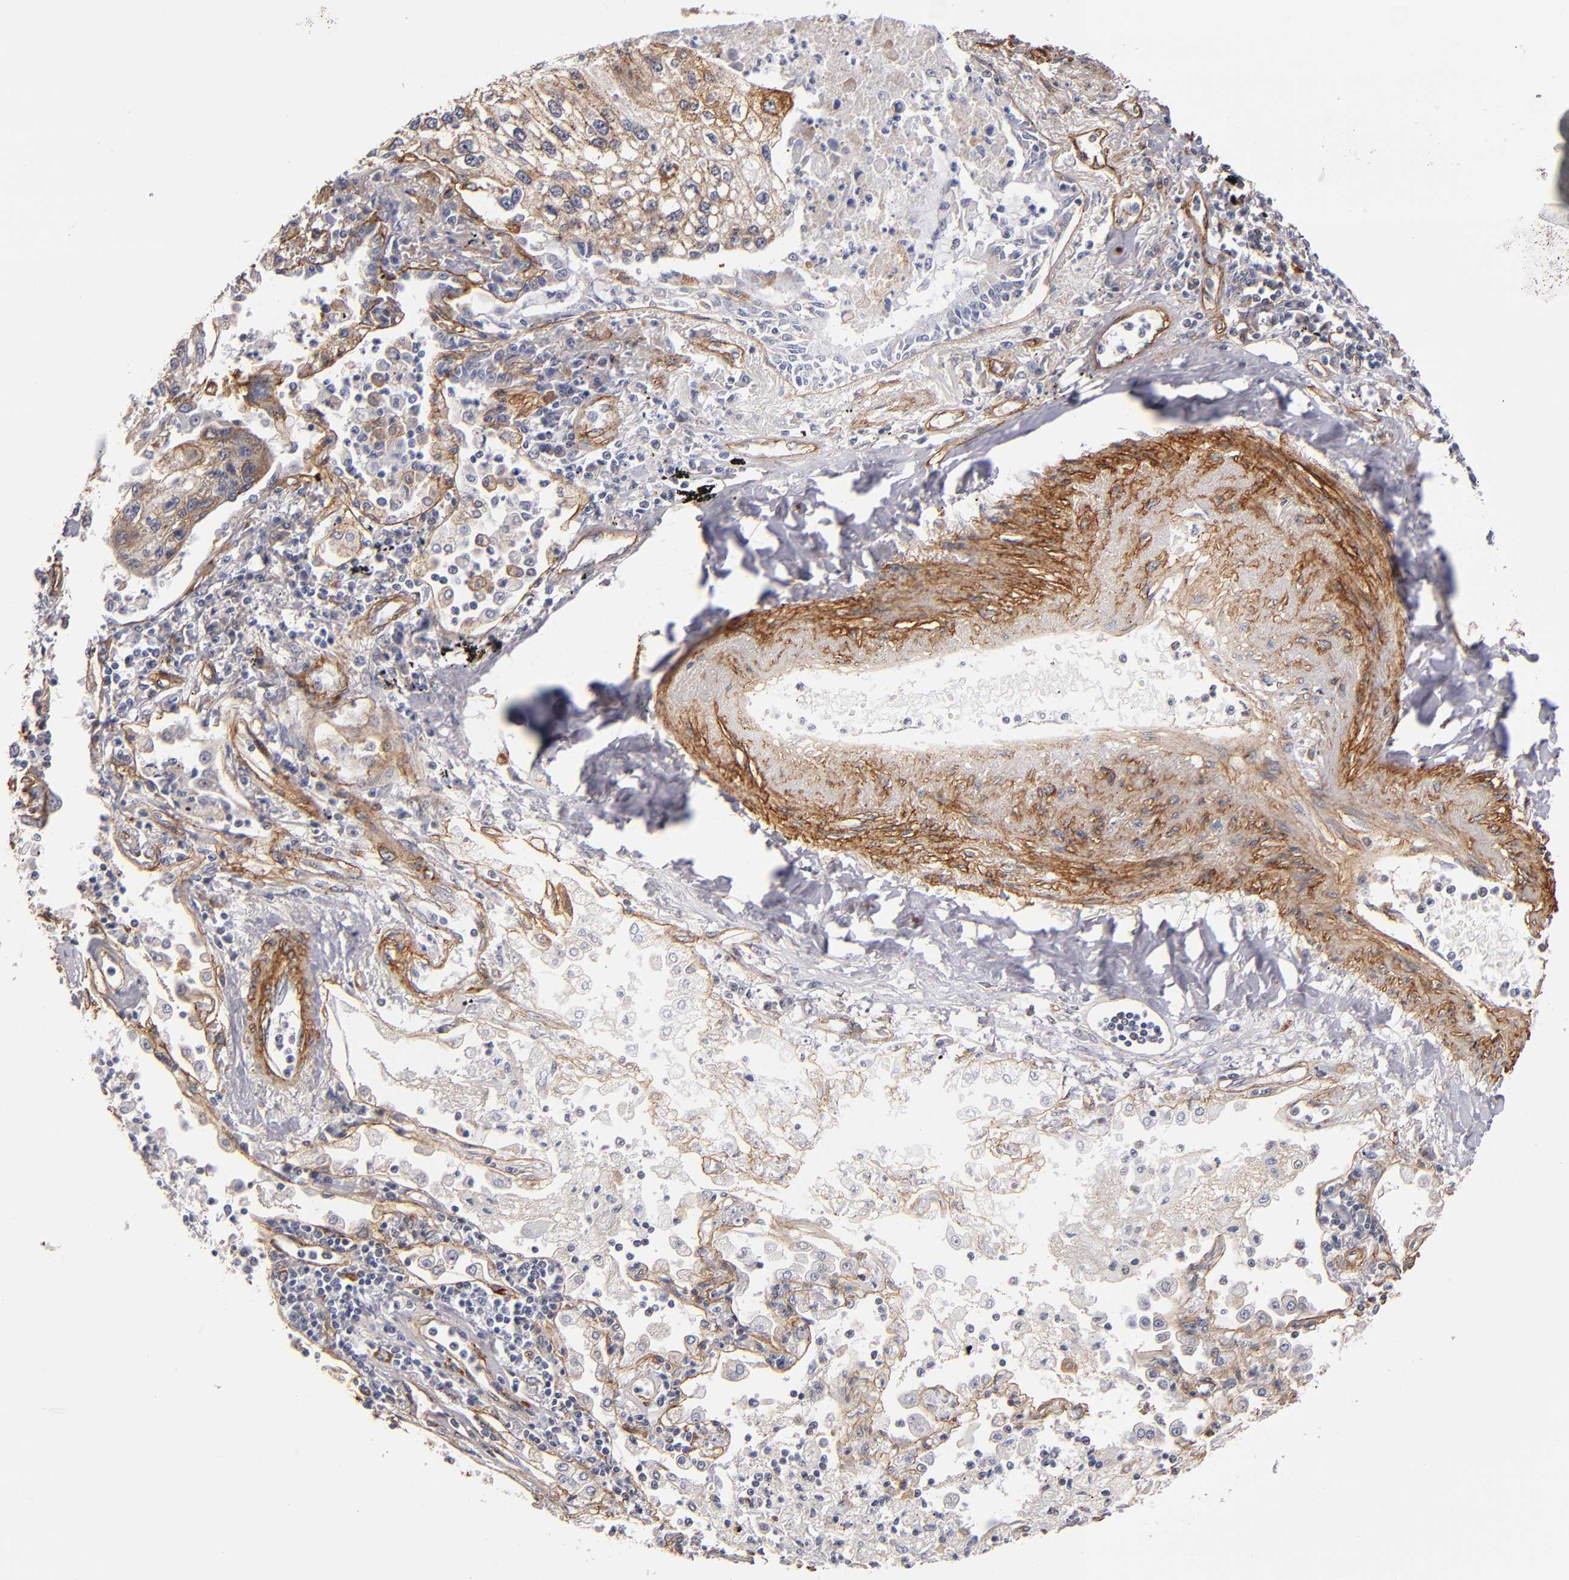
{"staining": {"intensity": "moderate", "quantity": "25%-75%", "location": "cytoplasmic/membranous"}, "tissue": "lung cancer", "cell_type": "Tumor cells", "image_type": "cancer", "snomed": [{"axis": "morphology", "description": "Squamous cell carcinoma, NOS"}, {"axis": "topography", "description": "Lung"}], "caption": "Brown immunohistochemical staining in human lung squamous cell carcinoma reveals moderate cytoplasmic/membranous positivity in approximately 25%-75% of tumor cells. (brown staining indicates protein expression, while blue staining denotes nuclei).", "gene": "LAMC1", "patient": {"sex": "male", "age": 75}}